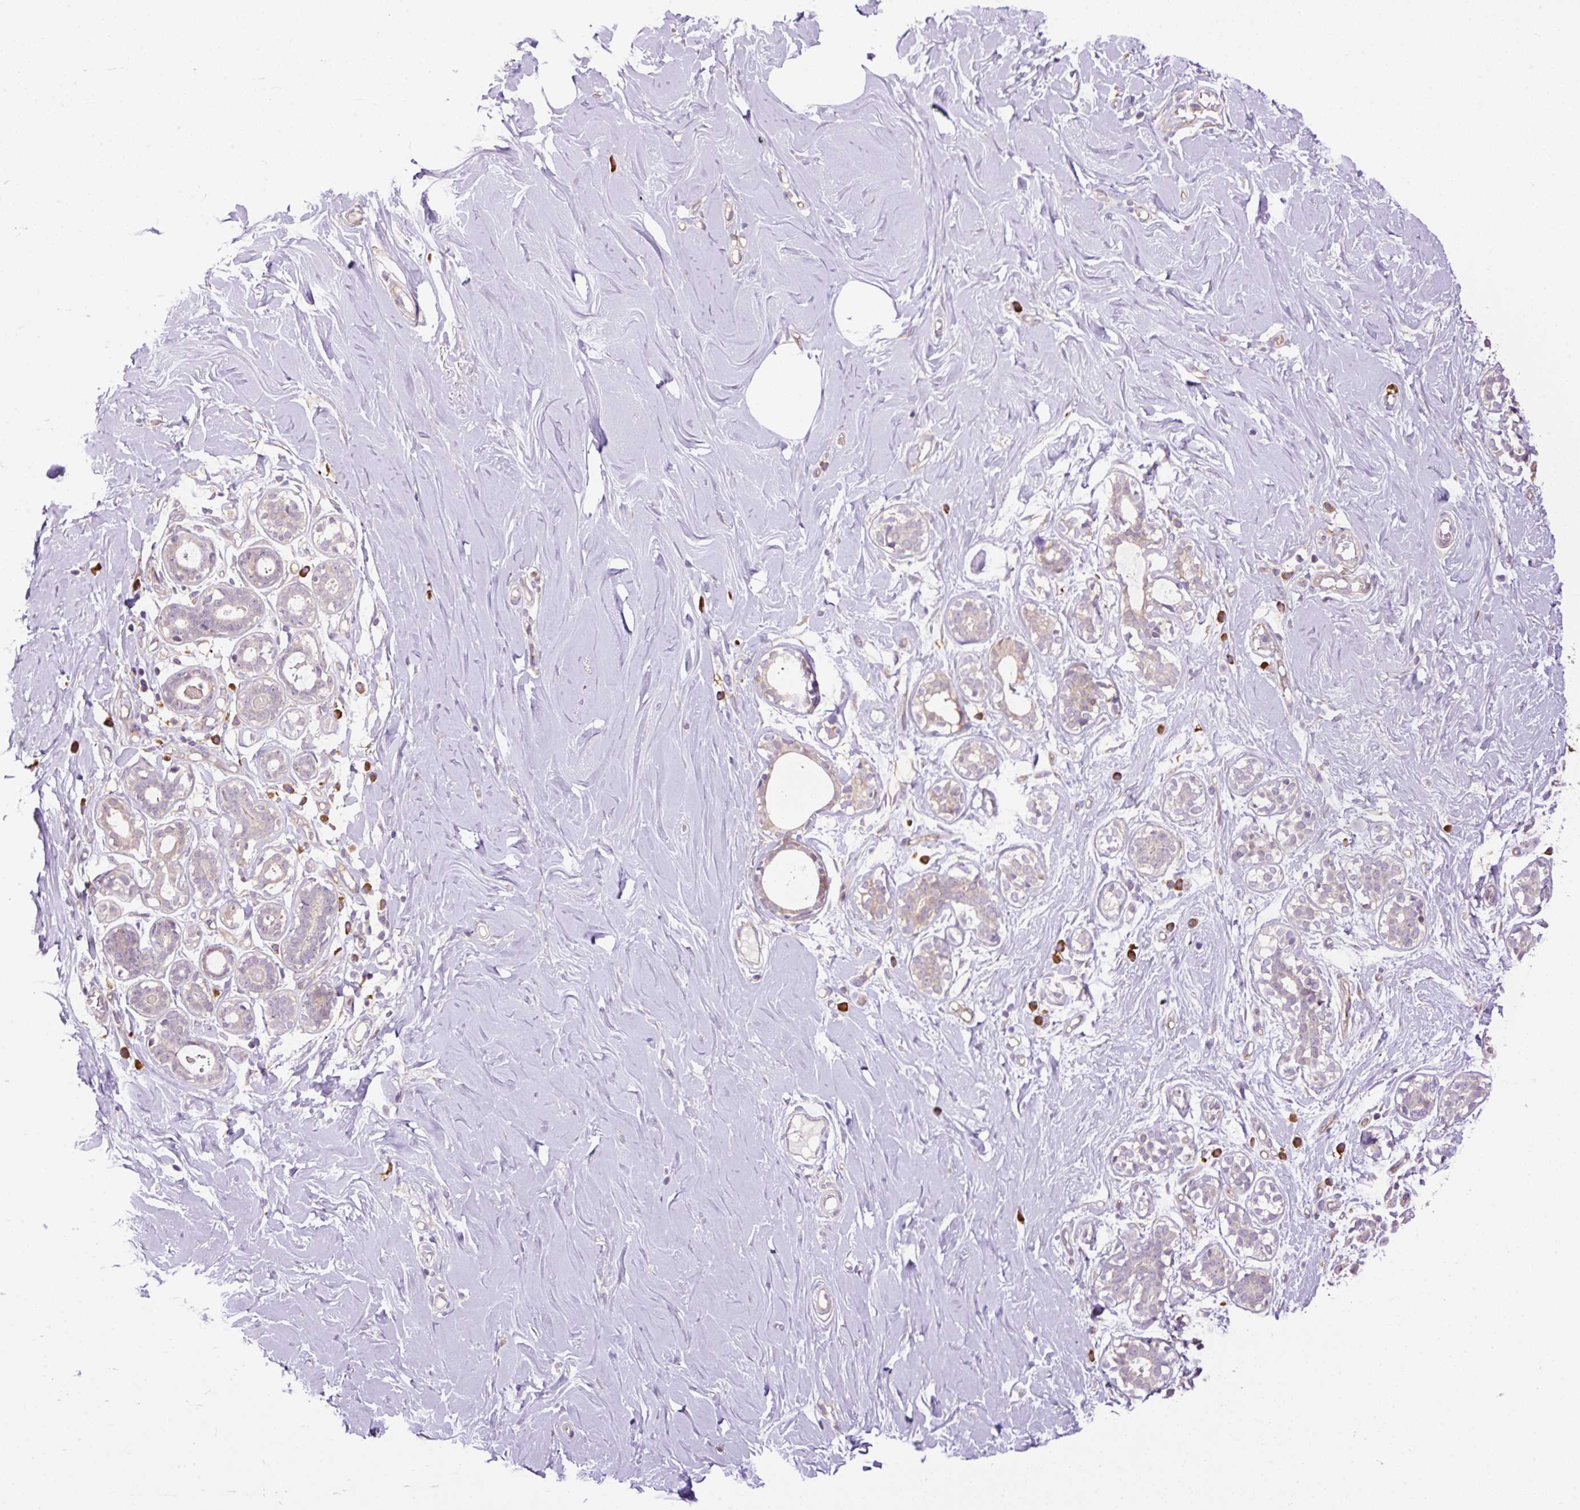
{"staining": {"intensity": "negative", "quantity": "none", "location": "none"}, "tissue": "breast", "cell_type": "Adipocytes", "image_type": "normal", "snomed": [{"axis": "morphology", "description": "Normal tissue, NOS"}, {"axis": "topography", "description": "Breast"}], "caption": "Immunohistochemical staining of normal breast shows no significant positivity in adipocytes.", "gene": "PPME1", "patient": {"sex": "female", "age": 27}}